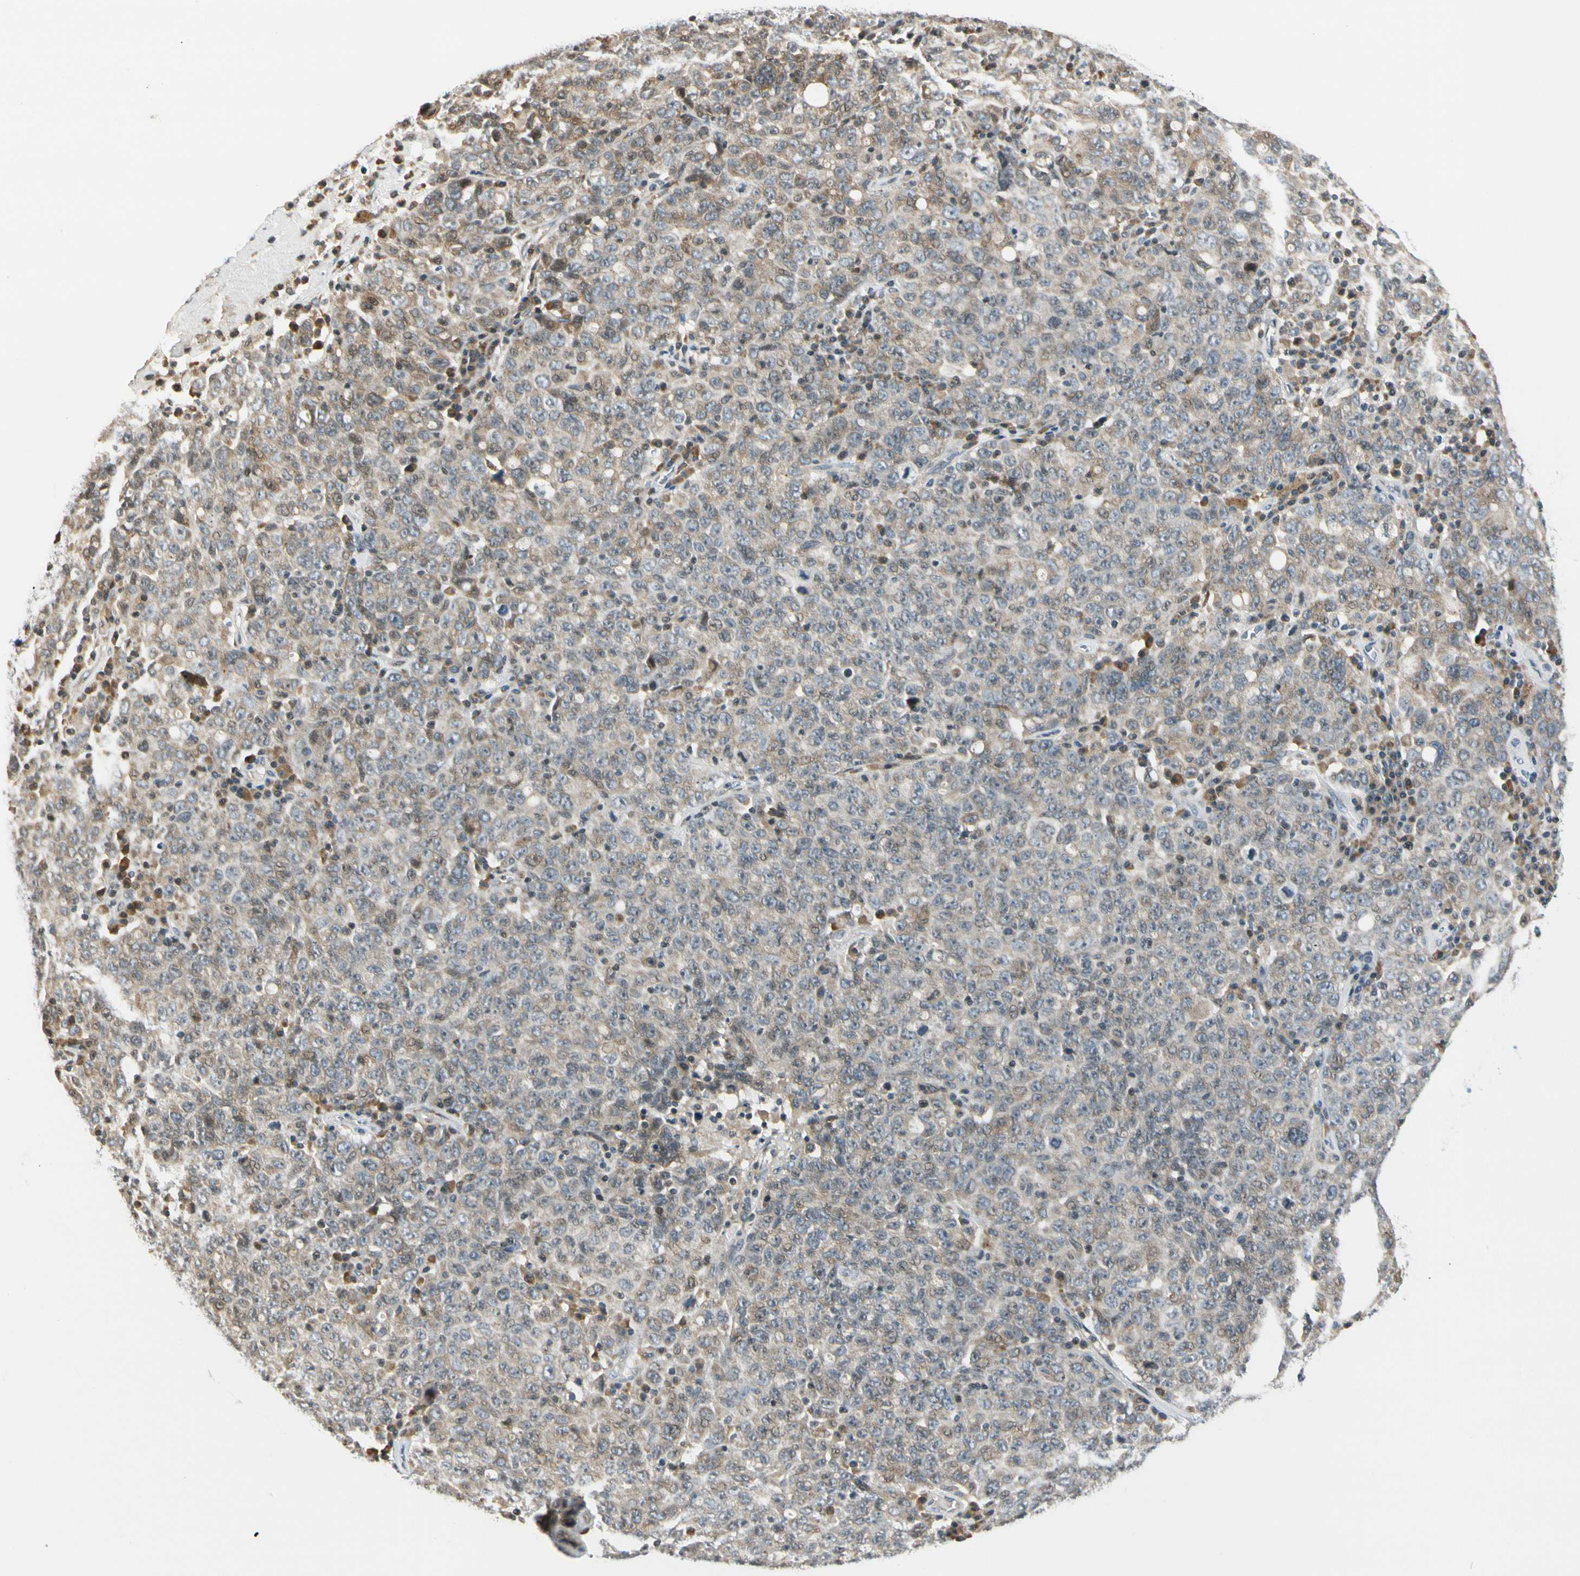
{"staining": {"intensity": "weak", "quantity": "25%-75%", "location": "cytoplasmic/membranous,nuclear"}, "tissue": "ovarian cancer", "cell_type": "Tumor cells", "image_type": "cancer", "snomed": [{"axis": "morphology", "description": "Carcinoma, endometroid"}, {"axis": "topography", "description": "Ovary"}], "caption": "Protein staining shows weak cytoplasmic/membranous and nuclear staining in approximately 25%-75% of tumor cells in ovarian cancer (endometroid carcinoma).", "gene": "NPDC1", "patient": {"sex": "female", "age": 62}}